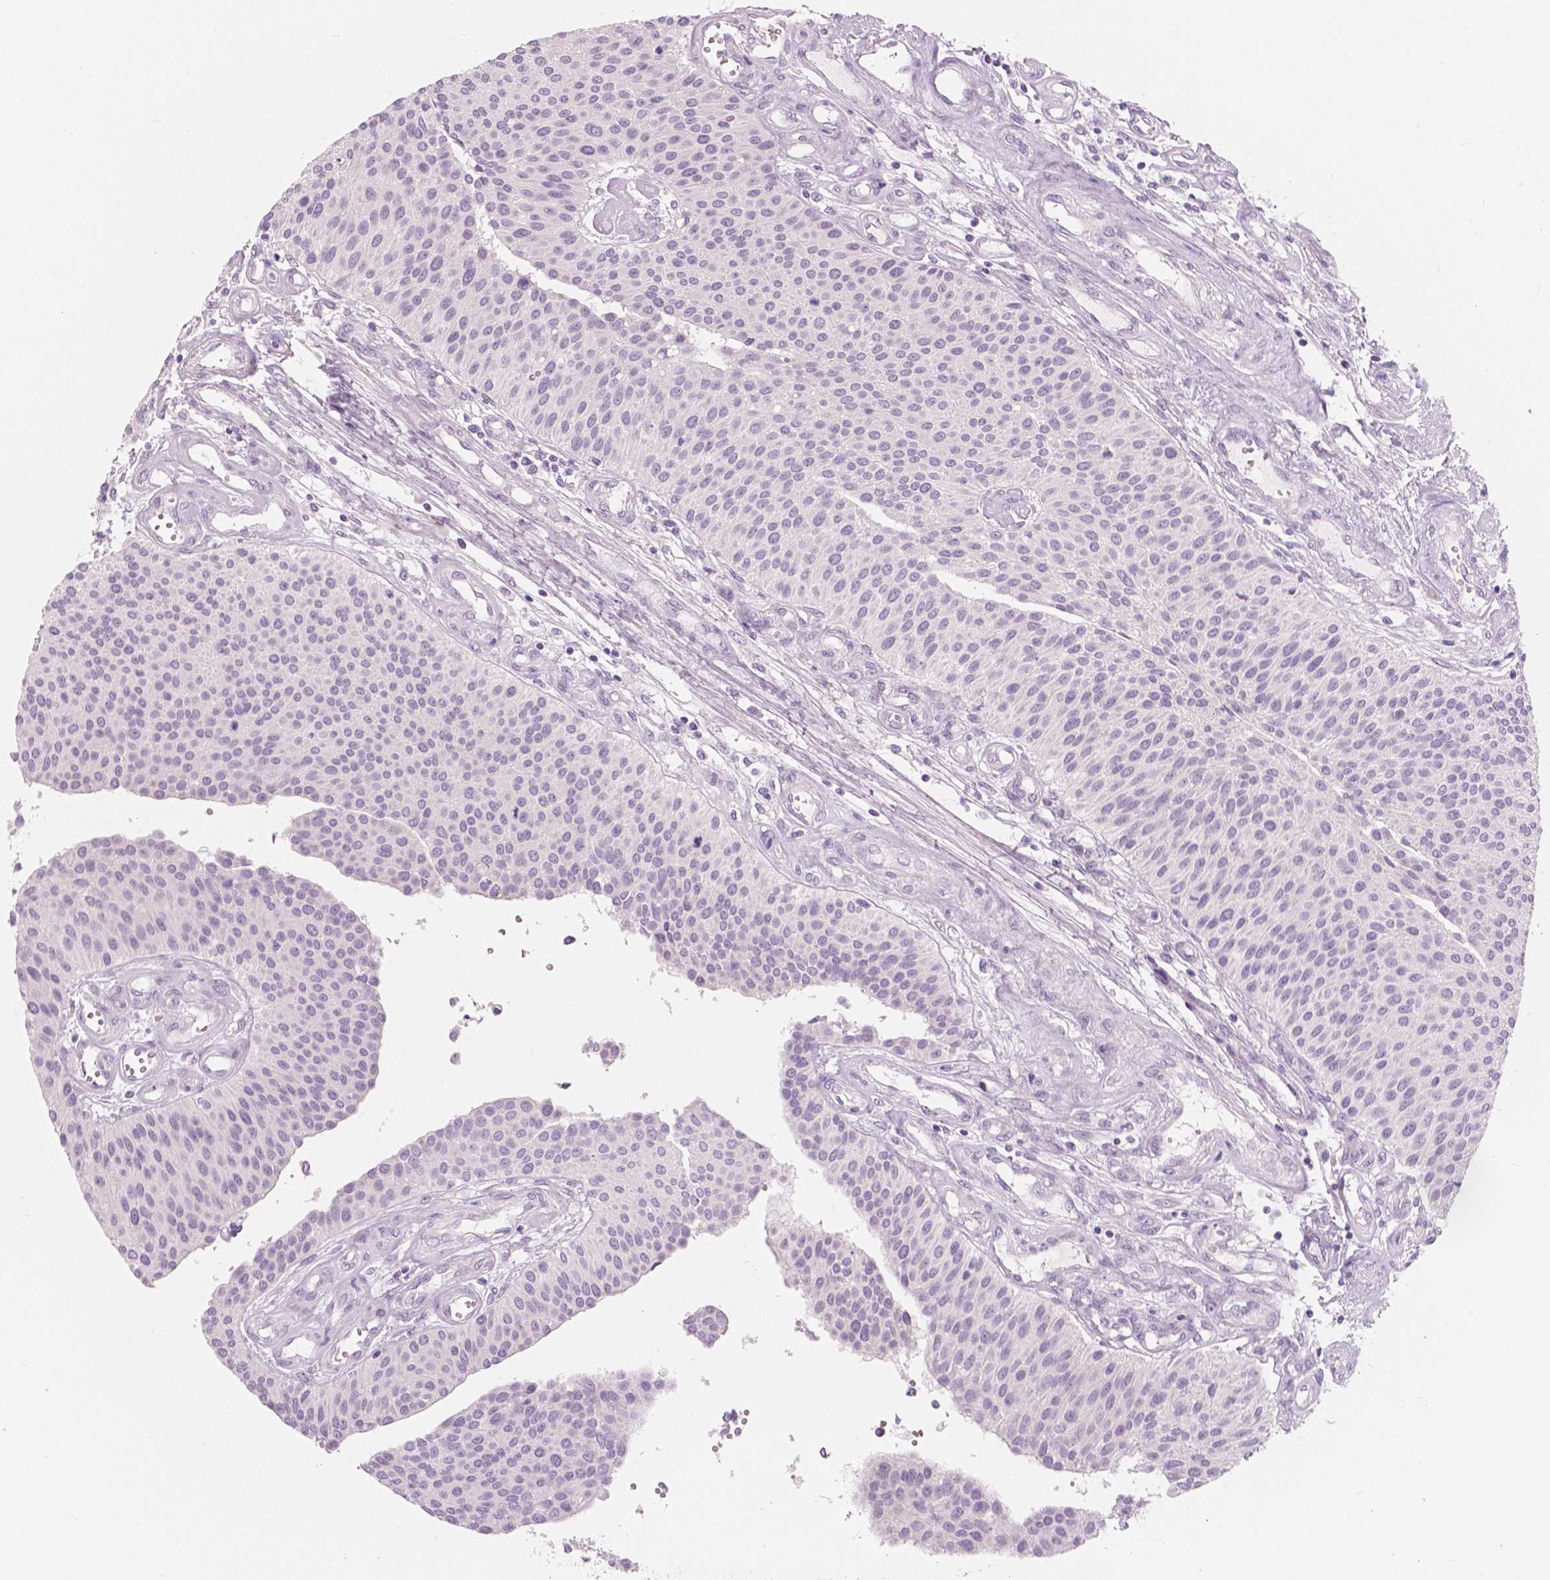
{"staining": {"intensity": "negative", "quantity": "none", "location": "none"}, "tissue": "urothelial cancer", "cell_type": "Tumor cells", "image_type": "cancer", "snomed": [{"axis": "morphology", "description": "Urothelial carcinoma, NOS"}, {"axis": "topography", "description": "Urinary bladder"}], "caption": "Micrograph shows no protein positivity in tumor cells of urothelial cancer tissue. Nuclei are stained in blue.", "gene": "A4GNT", "patient": {"sex": "male", "age": 55}}